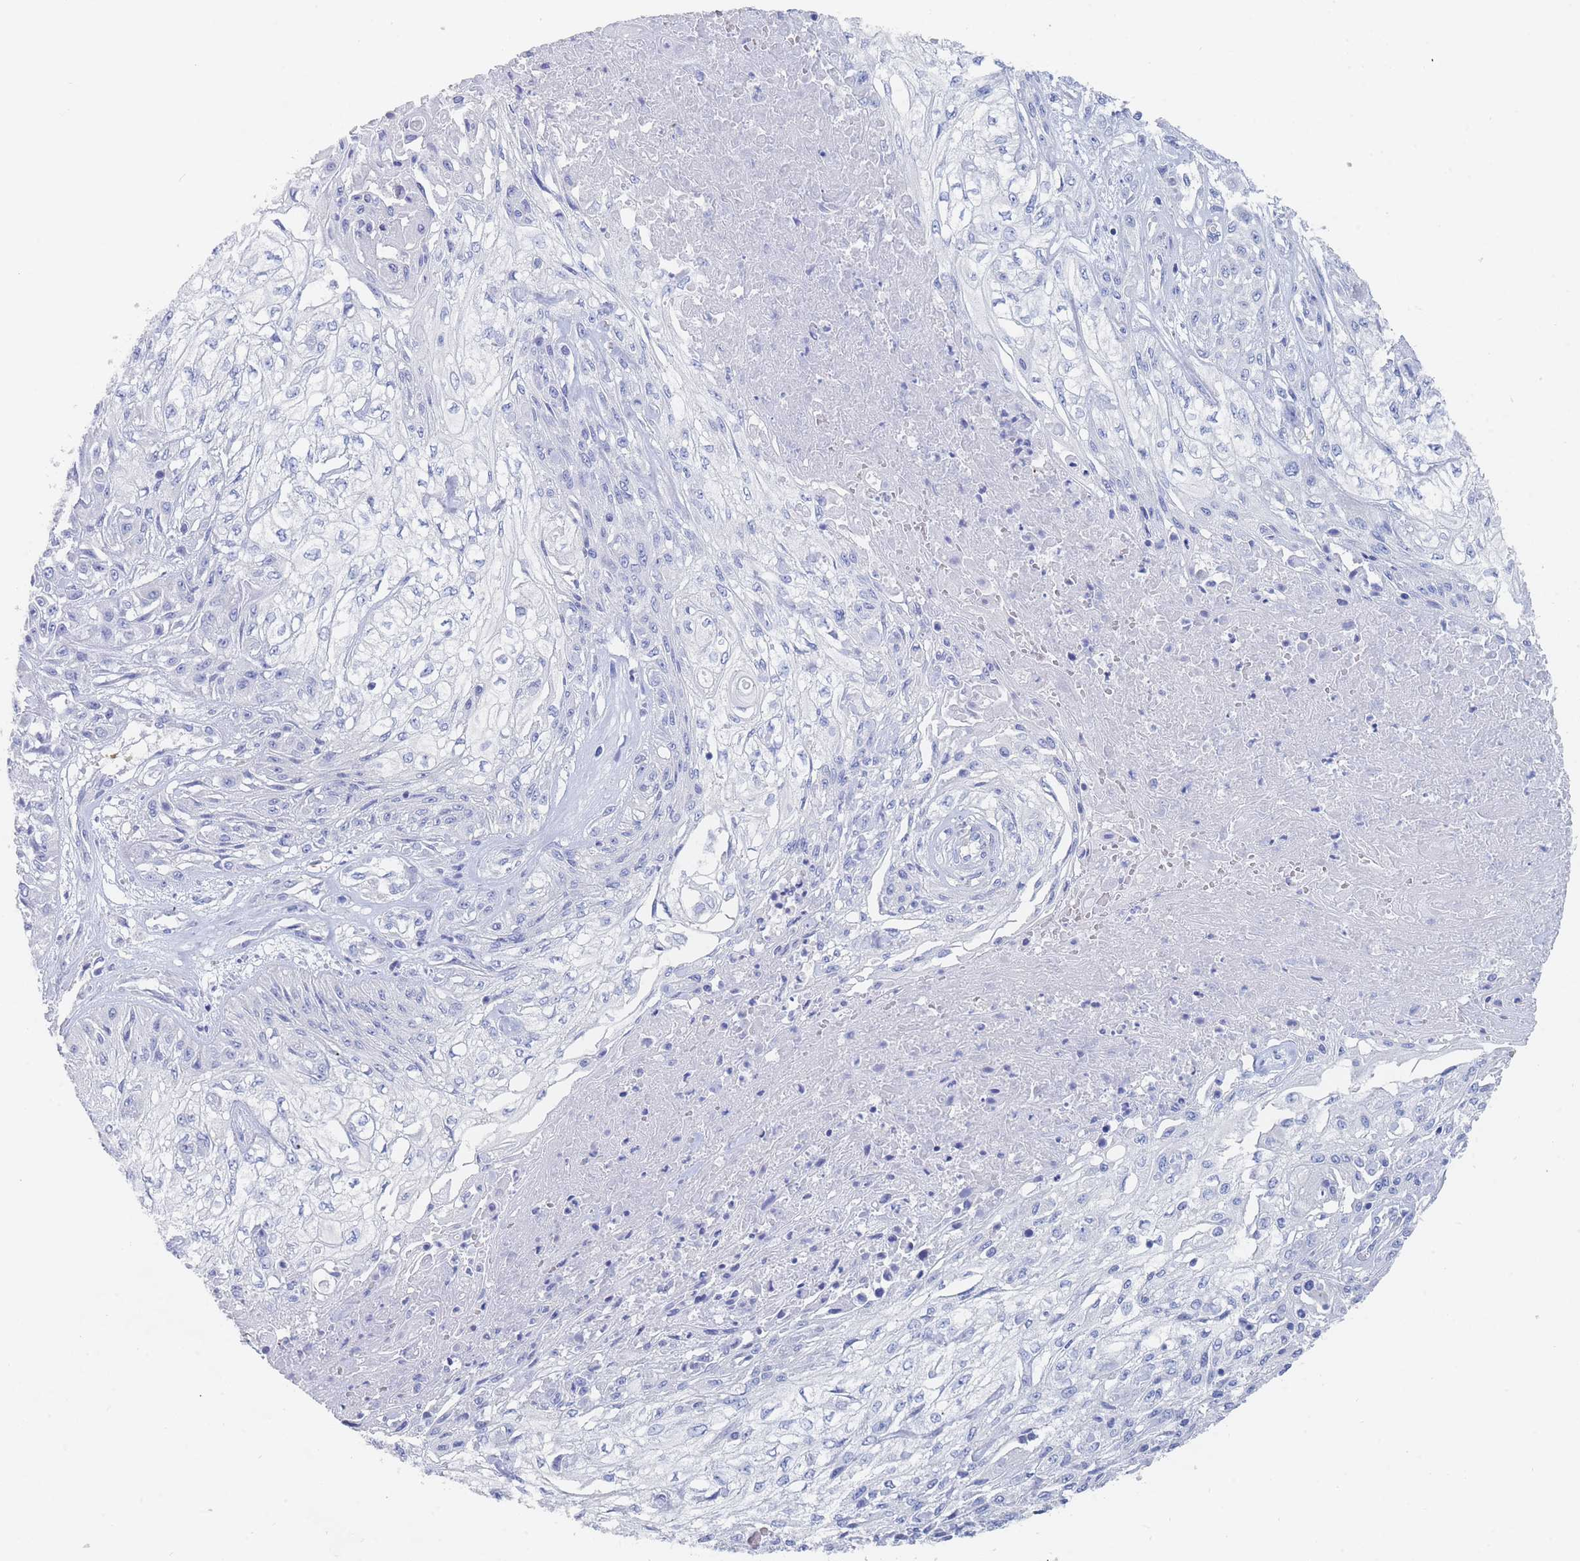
{"staining": {"intensity": "negative", "quantity": "none", "location": "none"}, "tissue": "skin cancer", "cell_type": "Tumor cells", "image_type": "cancer", "snomed": [{"axis": "morphology", "description": "Squamous cell carcinoma, NOS"}, {"axis": "morphology", "description": "Squamous cell carcinoma, metastatic, NOS"}, {"axis": "topography", "description": "Skin"}, {"axis": "topography", "description": "Lymph node"}], "caption": "The IHC histopathology image has no significant expression in tumor cells of metastatic squamous cell carcinoma (skin) tissue.", "gene": "SLC25A35", "patient": {"sex": "male", "age": 75}}